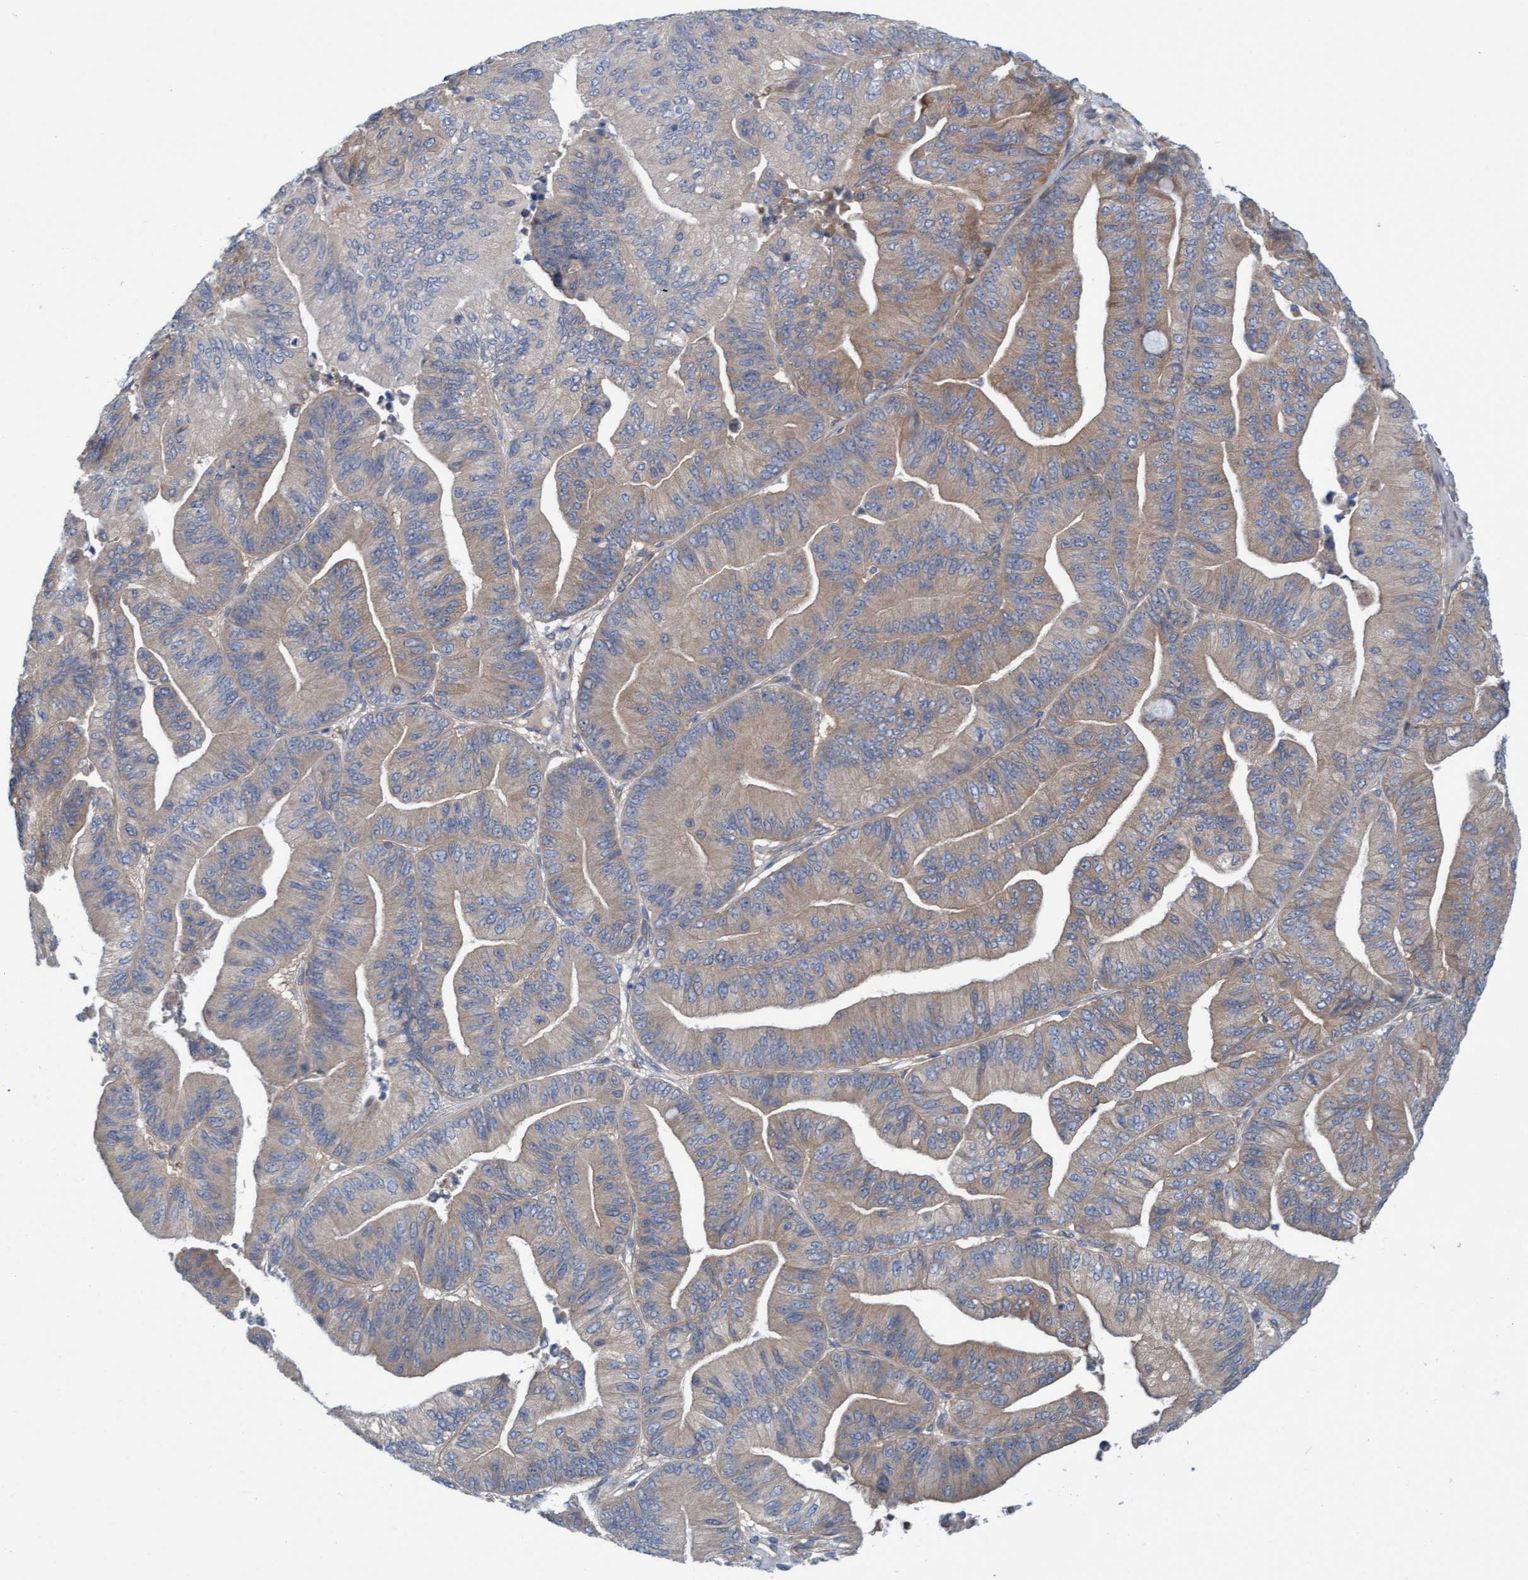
{"staining": {"intensity": "weak", "quantity": "25%-75%", "location": "cytoplasmic/membranous"}, "tissue": "ovarian cancer", "cell_type": "Tumor cells", "image_type": "cancer", "snomed": [{"axis": "morphology", "description": "Cystadenocarcinoma, mucinous, NOS"}, {"axis": "topography", "description": "Ovary"}], "caption": "Immunohistochemistry image of ovarian mucinous cystadenocarcinoma stained for a protein (brown), which reveals low levels of weak cytoplasmic/membranous staining in approximately 25%-75% of tumor cells.", "gene": "KLHL25", "patient": {"sex": "female", "age": 61}}